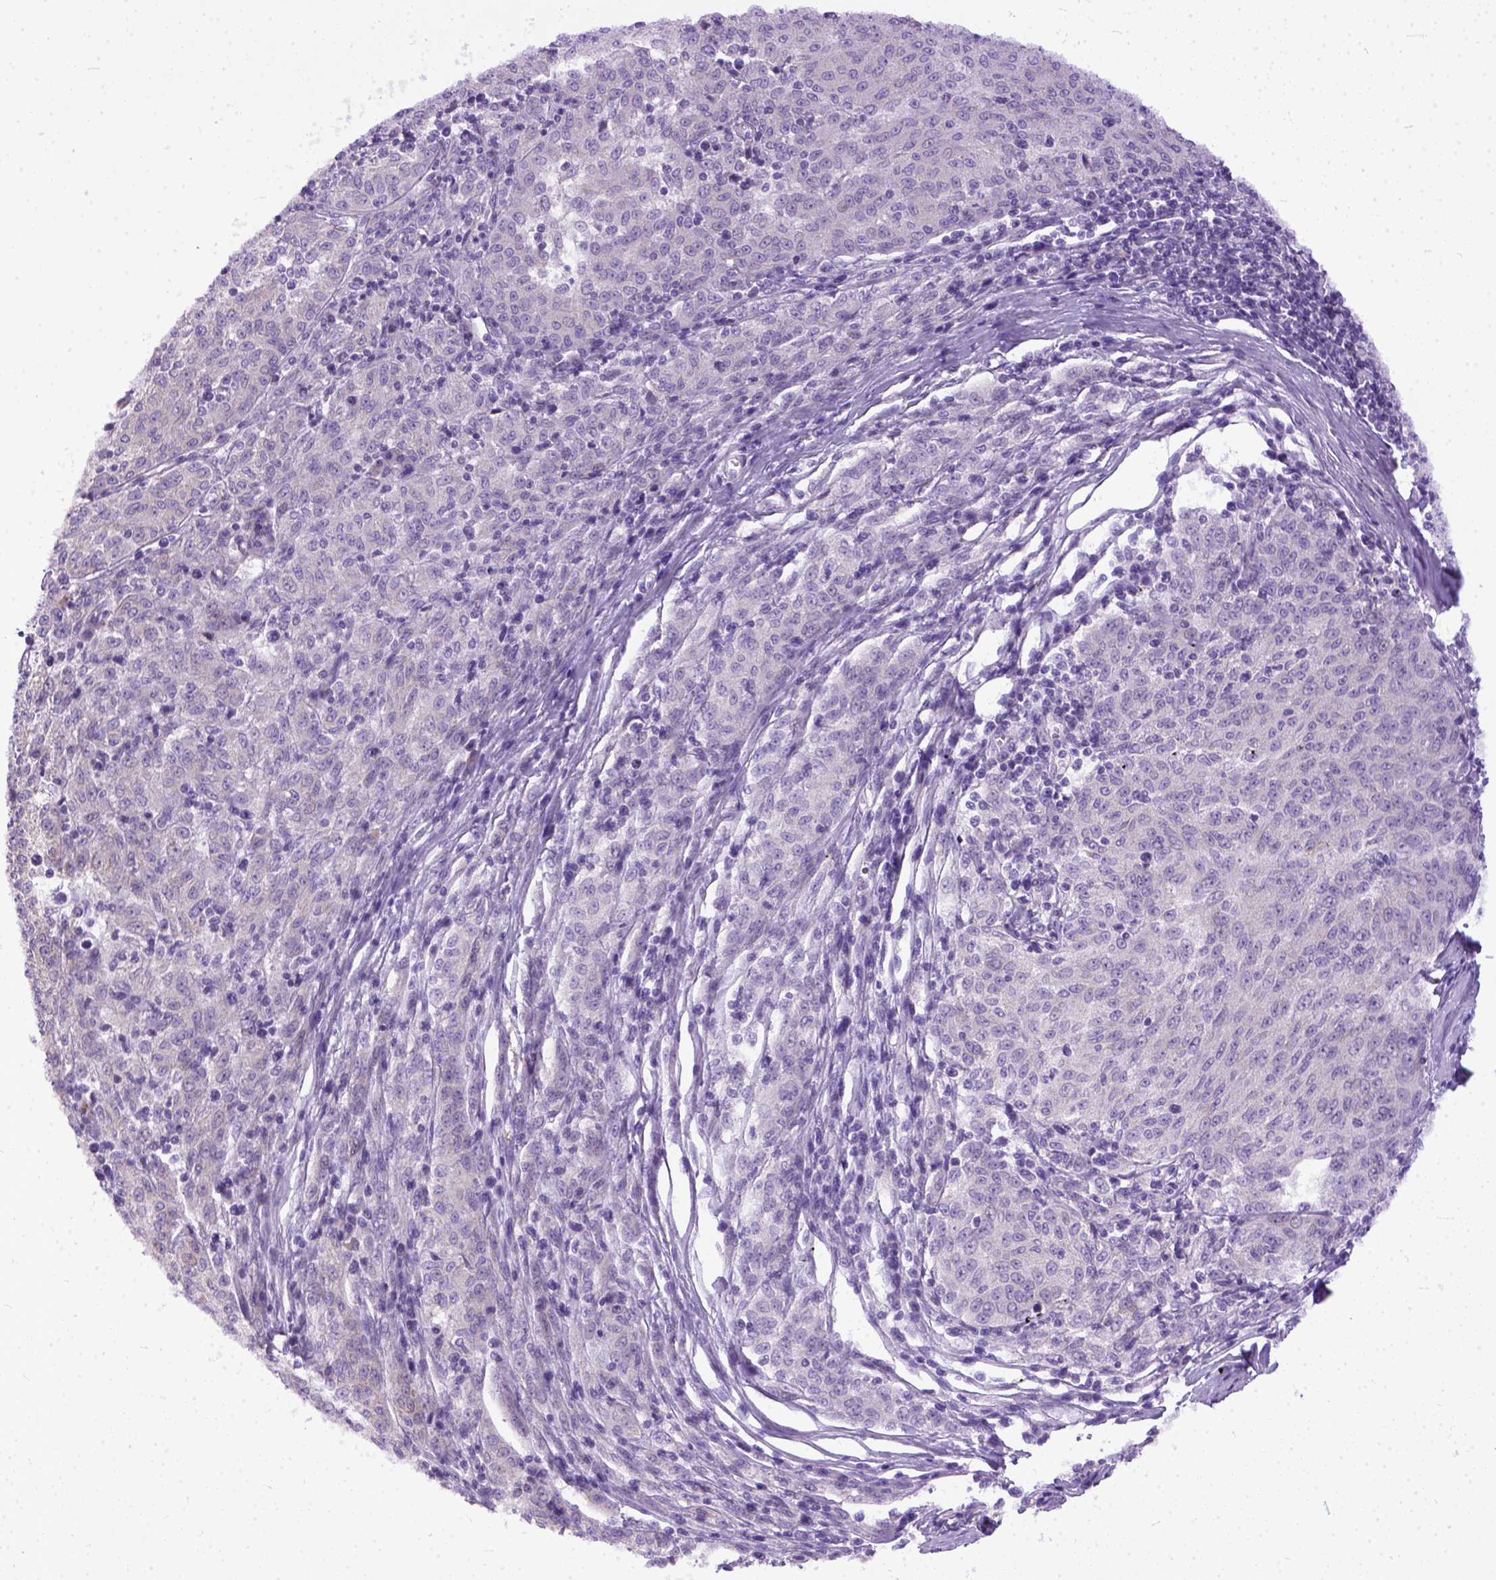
{"staining": {"intensity": "negative", "quantity": "none", "location": "none"}, "tissue": "melanoma", "cell_type": "Tumor cells", "image_type": "cancer", "snomed": [{"axis": "morphology", "description": "Malignant melanoma, NOS"}, {"axis": "topography", "description": "Skin"}], "caption": "An immunohistochemistry image of malignant melanoma is shown. There is no staining in tumor cells of malignant melanoma. (Immunohistochemistry (ihc), brightfield microscopy, high magnification).", "gene": "PLK5", "patient": {"sex": "female", "age": 72}}